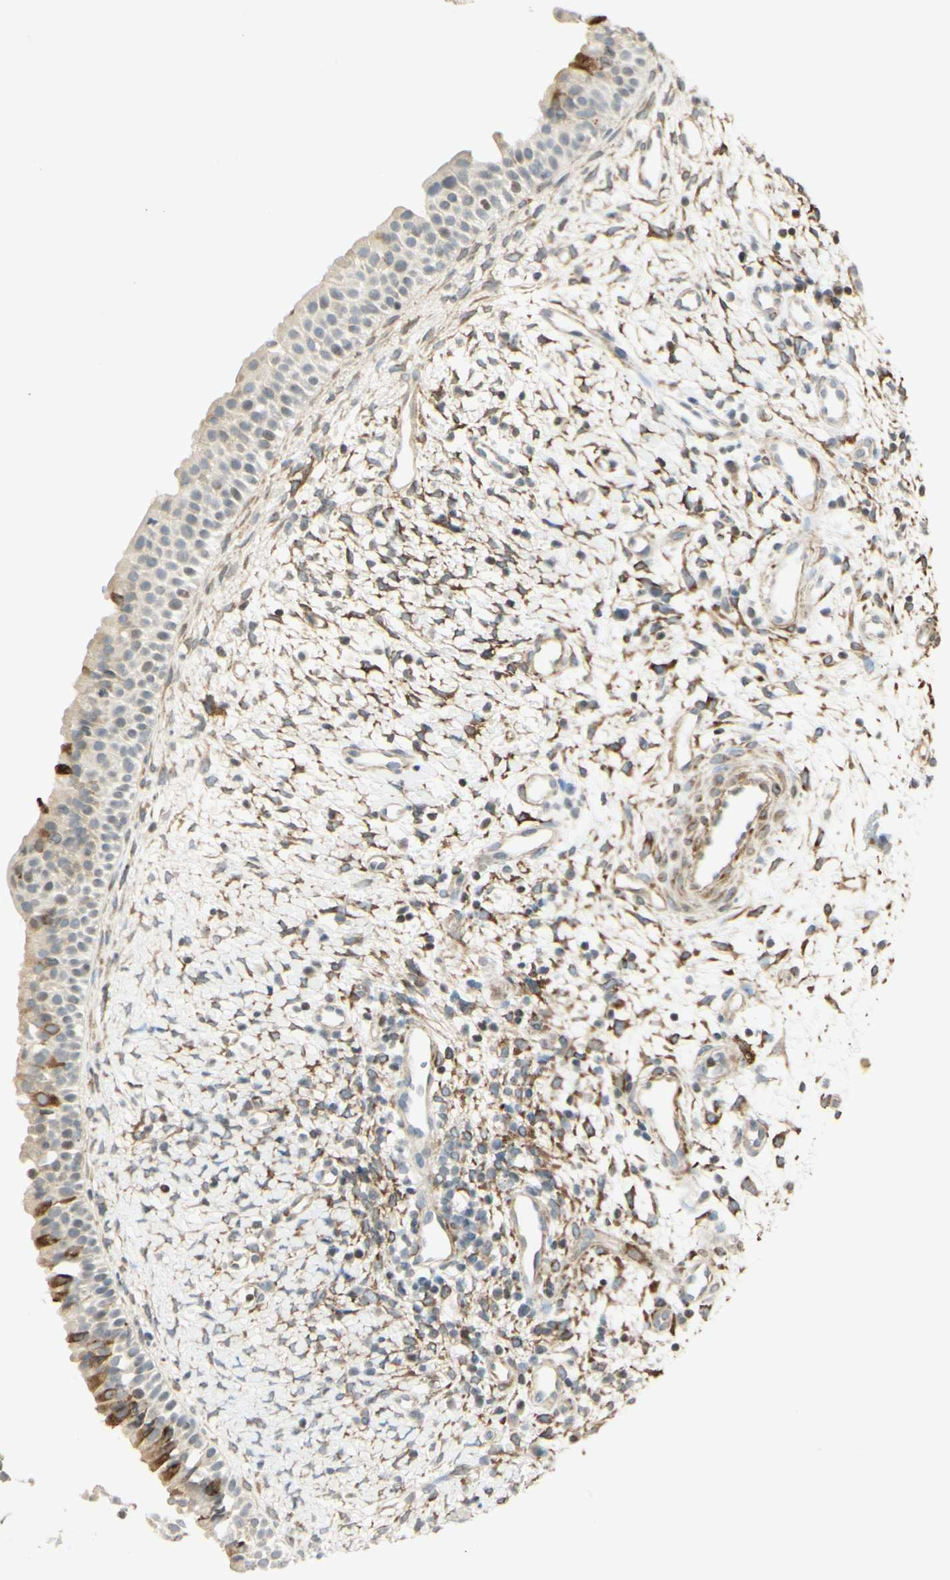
{"staining": {"intensity": "moderate", "quantity": "<25%", "location": "cytoplasmic/membranous"}, "tissue": "nasopharynx", "cell_type": "Respiratory epithelial cells", "image_type": "normal", "snomed": [{"axis": "morphology", "description": "Normal tissue, NOS"}, {"axis": "topography", "description": "Nasopharynx"}], "caption": "Nasopharynx stained with DAB immunohistochemistry exhibits low levels of moderate cytoplasmic/membranous positivity in approximately <25% of respiratory epithelial cells.", "gene": "MAP1B", "patient": {"sex": "male", "age": 22}}